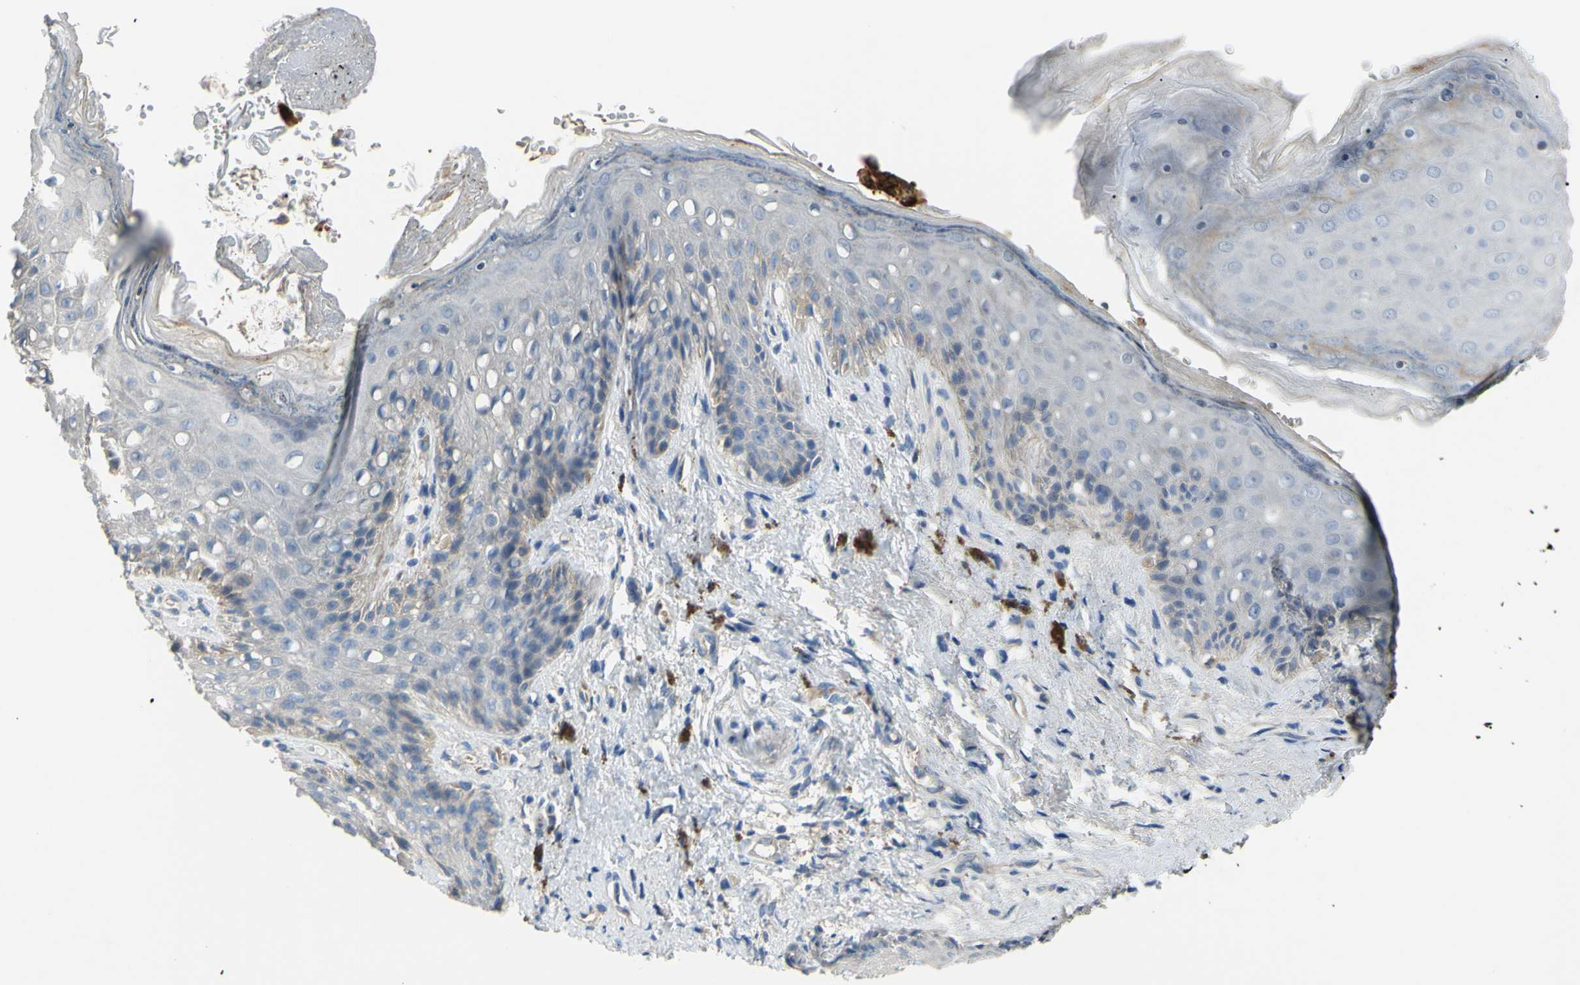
{"staining": {"intensity": "weak", "quantity": "<25%", "location": "cytoplasmic/membranous"}, "tissue": "skin", "cell_type": "Epidermal cells", "image_type": "normal", "snomed": [{"axis": "morphology", "description": "Normal tissue, NOS"}, {"axis": "topography", "description": "Anal"}], "caption": "Skin stained for a protein using IHC reveals no positivity epidermal cells.", "gene": "TMEM59L", "patient": {"sex": "female", "age": 46}}